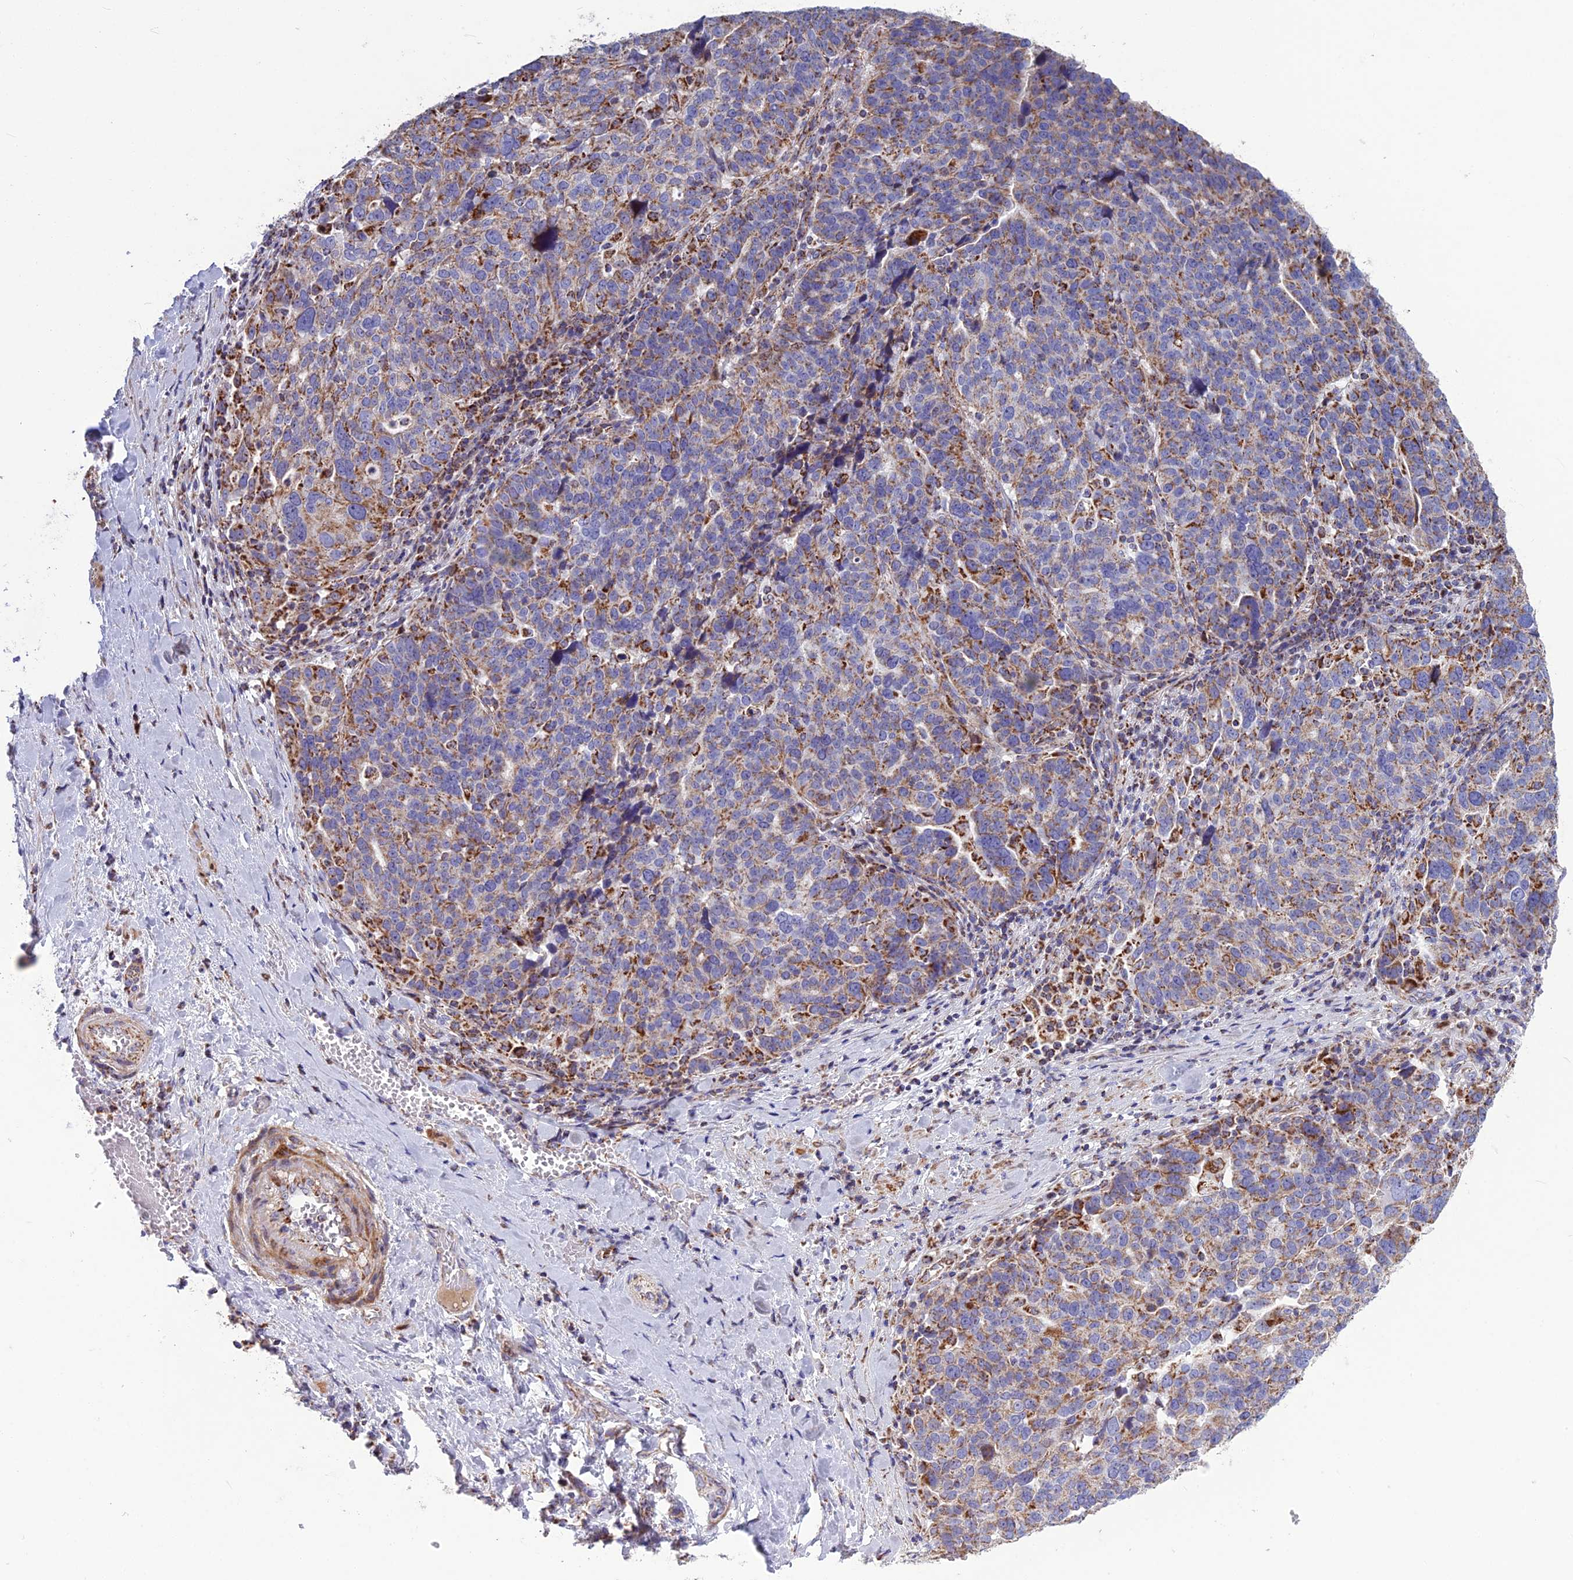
{"staining": {"intensity": "moderate", "quantity": "25%-75%", "location": "cytoplasmic/membranous"}, "tissue": "ovarian cancer", "cell_type": "Tumor cells", "image_type": "cancer", "snomed": [{"axis": "morphology", "description": "Cystadenocarcinoma, serous, NOS"}, {"axis": "topography", "description": "Ovary"}], "caption": "This is an image of immunohistochemistry (IHC) staining of ovarian serous cystadenocarcinoma, which shows moderate expression in the cytoplasmic/membranous of tumor cells.", "gene": "CS", "patient": {"sex": "female", "age": 59}}